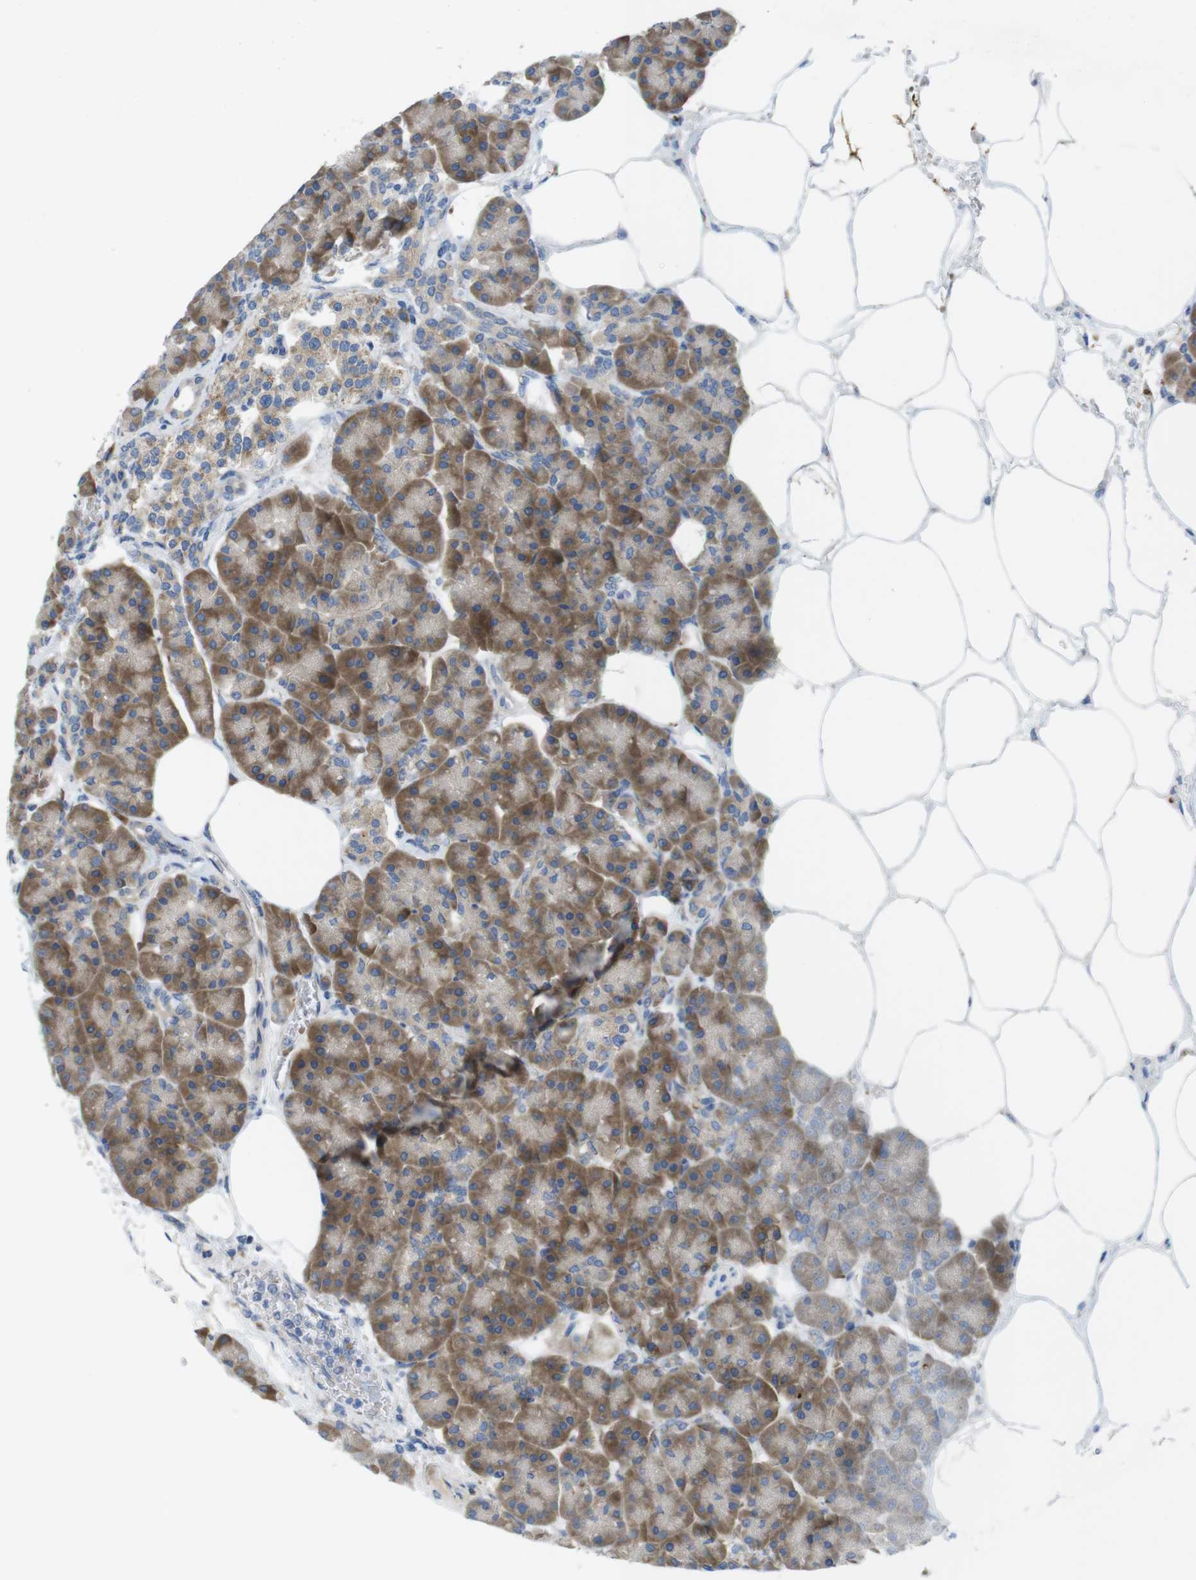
{"staining": {"intensity": "moderate", "quantity": ">75%", "location": "cytoplasmic/membranous"}, "tissue": "pancreas", "cell_type": "Exocrine glandular cells", "image_type": "normal", "snomed": [{"axis": "morphology", "description": "Normal tissue, NOS"}, {"axis": "topography", "description": "Pancreas"}], "caption": "Immunohistochemistry of benign human pancreas reveals medium levels of moderate cytoplasmic/membranous staining in about >75% of exocrine glandular cells.", "gene": "TMEM234", "patient": {"sex": "female", "age": 70}}